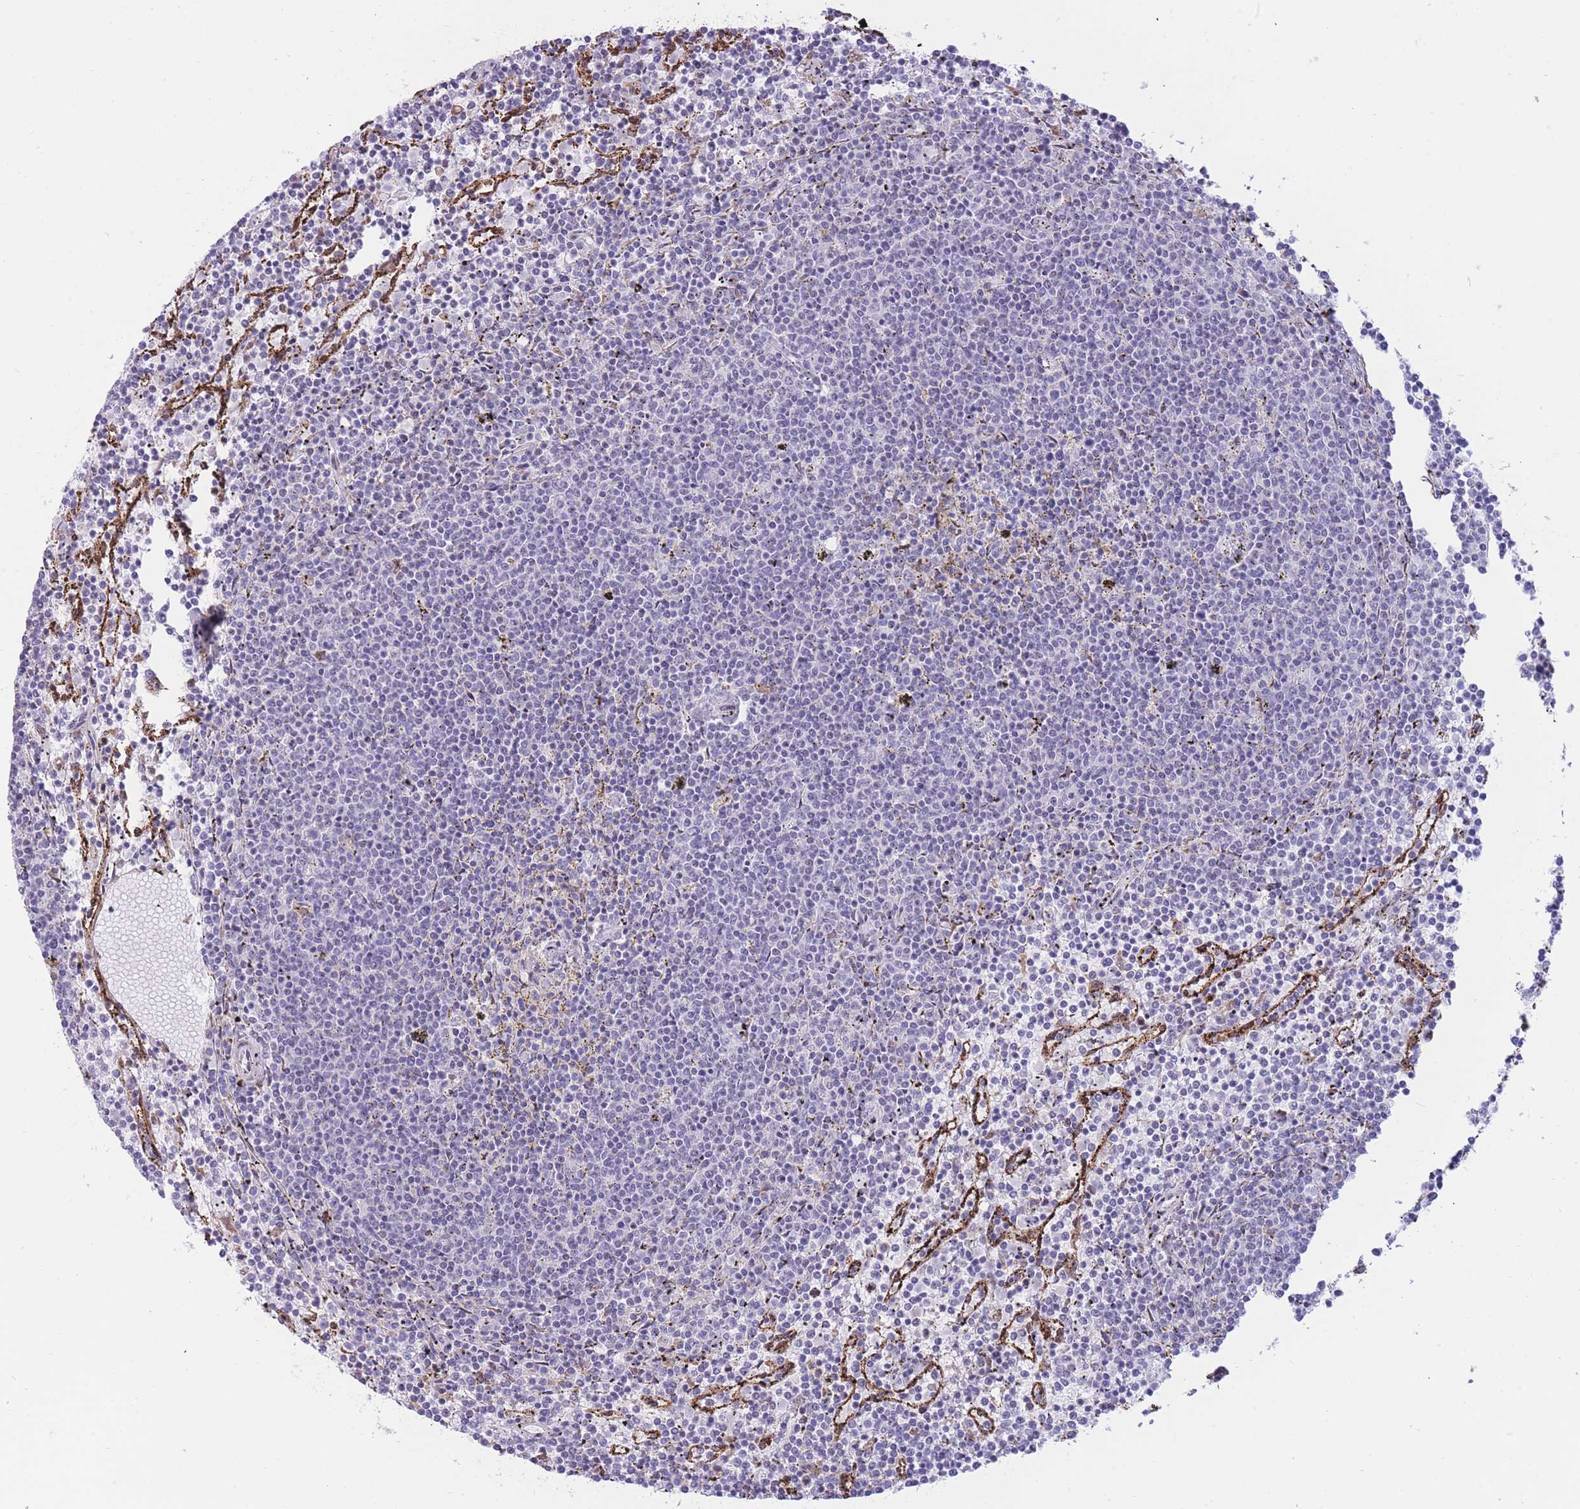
{"staining": {"intensity": "negative", "quantity": "none", "location": "none"}, "tissue": "lymphoma", "cell_type": "Tumor cells", "image_type": "cancer", "snomed": [{"axis": "morphology", "description": "Malignant lymphoma, non-Hodgkin's type, Low grade"}, {"axis": "topography", "description": "Spleen"}], "caption": "Tumor cells show no significant protein staining in lymphoma. The staining is performed using DAB brown chromogen with nuclei counter-stained in using hematoxylin.", "gene": "FAM153A", "patient": {"sex": "female", "age": 50}}